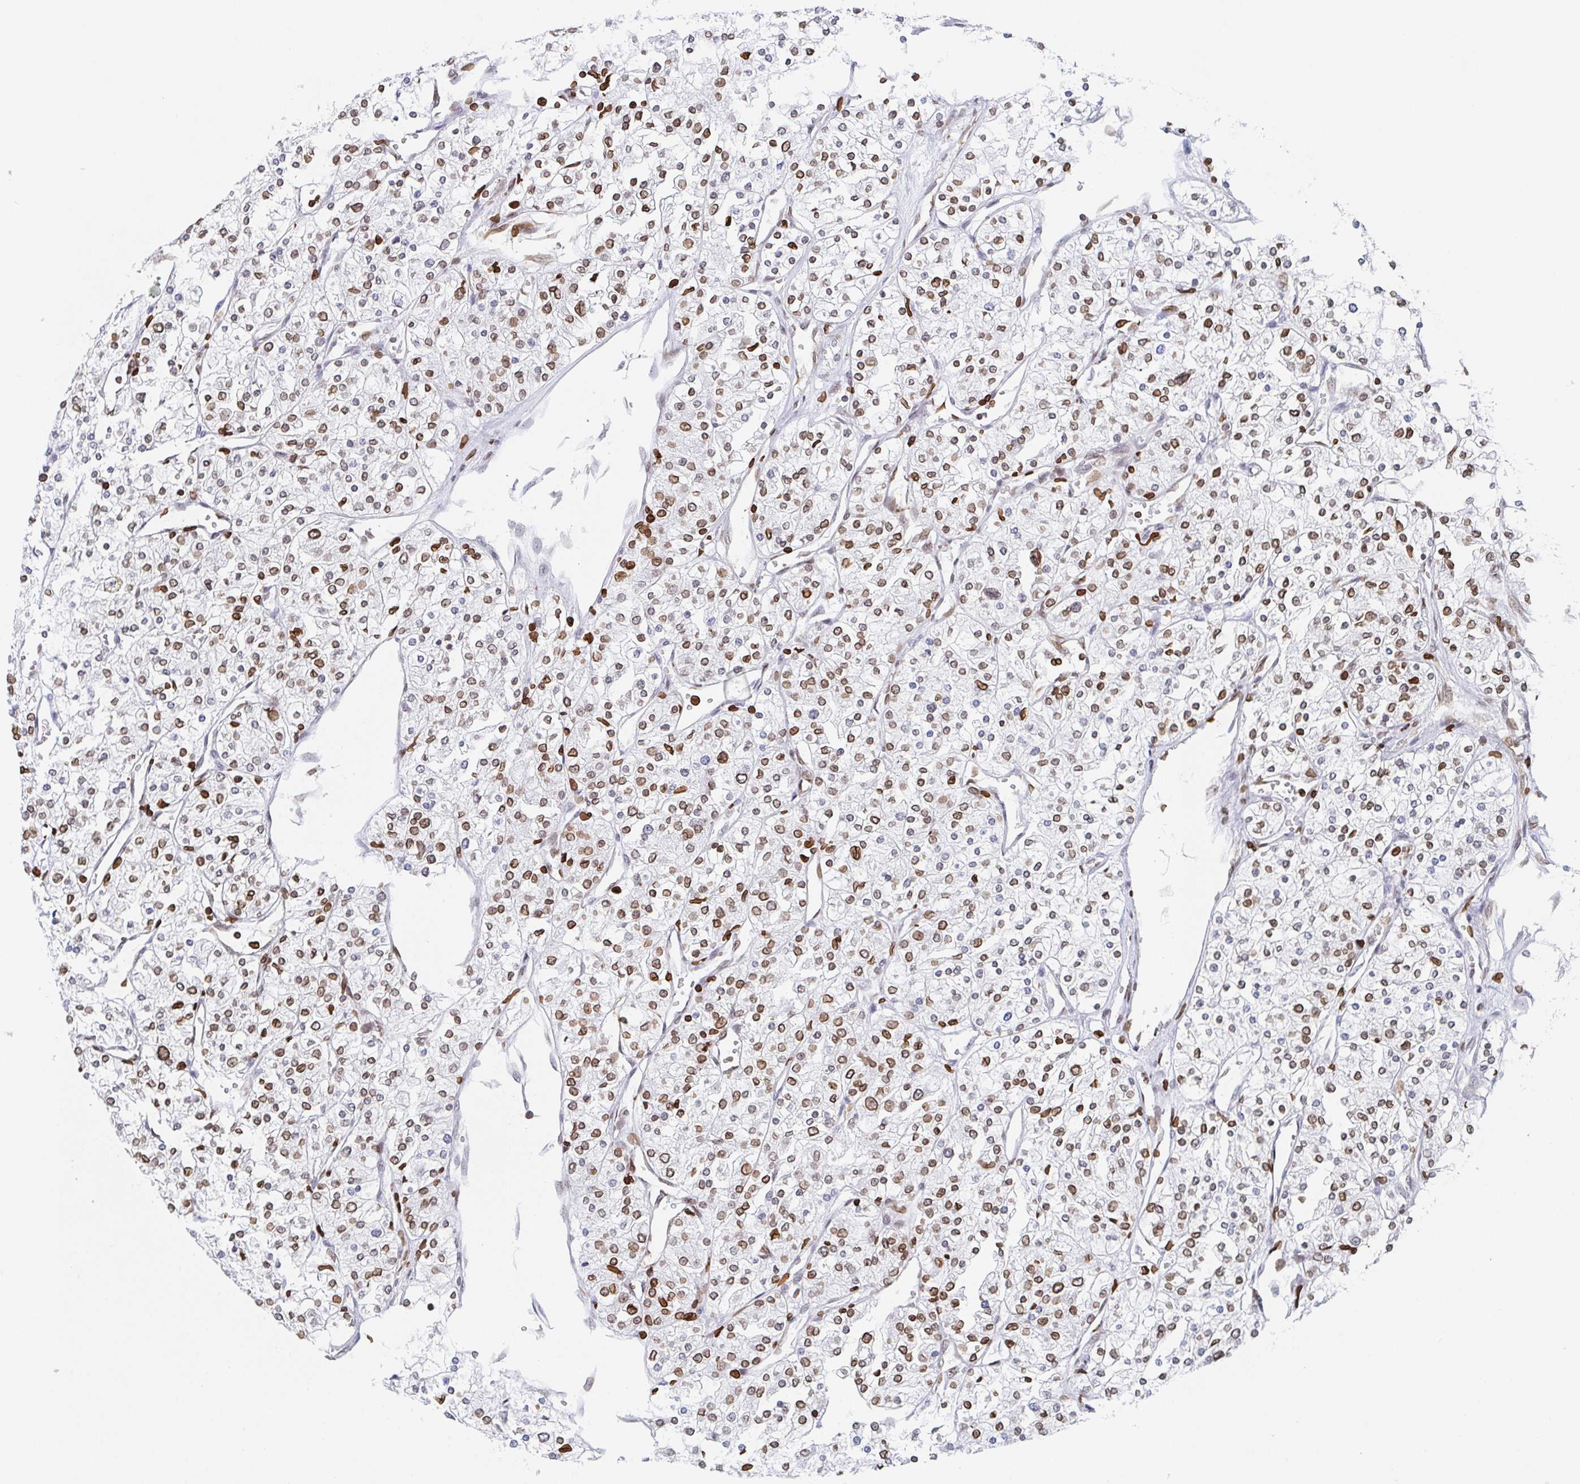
{"staining": {"intensity": "moderate", "quantity": "25%-75%", "location": "cytoplasmic/membranous,nuclear"}, "tissue": "renal cancer", "cell_type": "Tumor cells", "image_type": "cancer", "snomed": [{"axis": "morphology", "description": "Adenocarcinoma, NOS"}, {"axis": "topography", "description": "Kidney"}], "caption": "DAB immunohistochemical staining of human renal cancer (adenocarcinoma) shows moderate cytoplasmic/membranous and nuclear protein positivity in approximately 25%-75% of tumor cells.", "gene": "BTBD7", "patient": {"sex": "male", "age": 80}}